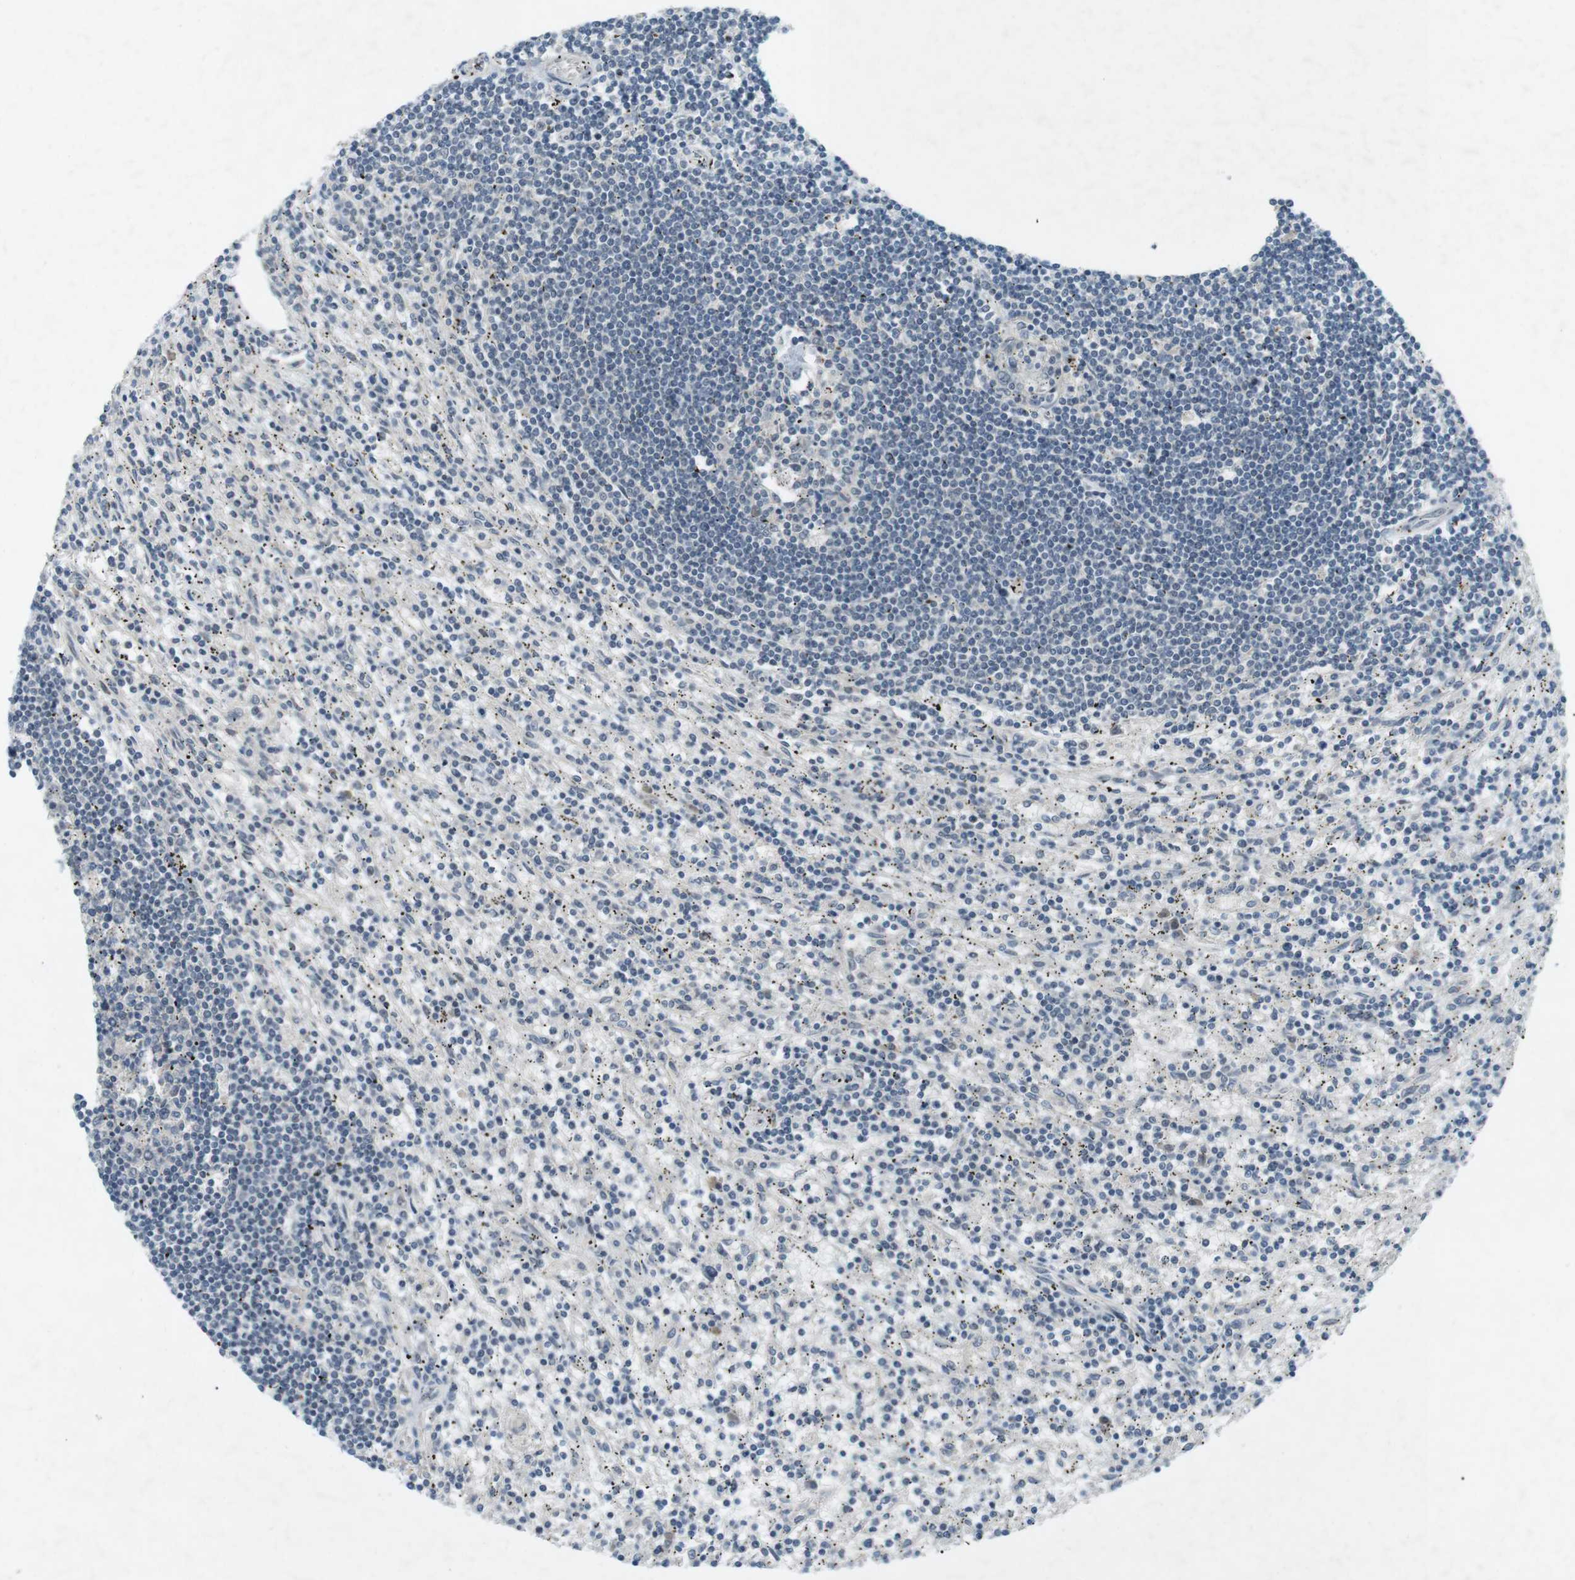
{"staining": {"intensity": "negative", "quantity": "none", "location": "none"}, "tissue": "lymphoma", "cell_type": "Tumor cells", "image_type": "cancer", "snomed": [{"axis": "morphology", "description": "Malignant lymphoma, non-Hodgkin's type, Low grade"}, {"axis": "topography", "description": "Spleen"}], "caption": "Immunohistochemical staining of human malignant lymphoma, non-Hodgkin's type (low-grade) exhibits no significant positivity in tumor cells. (DAB (3,3'-diaminobenzidine) immunohistochemistry visualized using brightfield microscopy, high magnification).", "gene": "RTN3", "patient": {"sex": "male", "age": 76}}